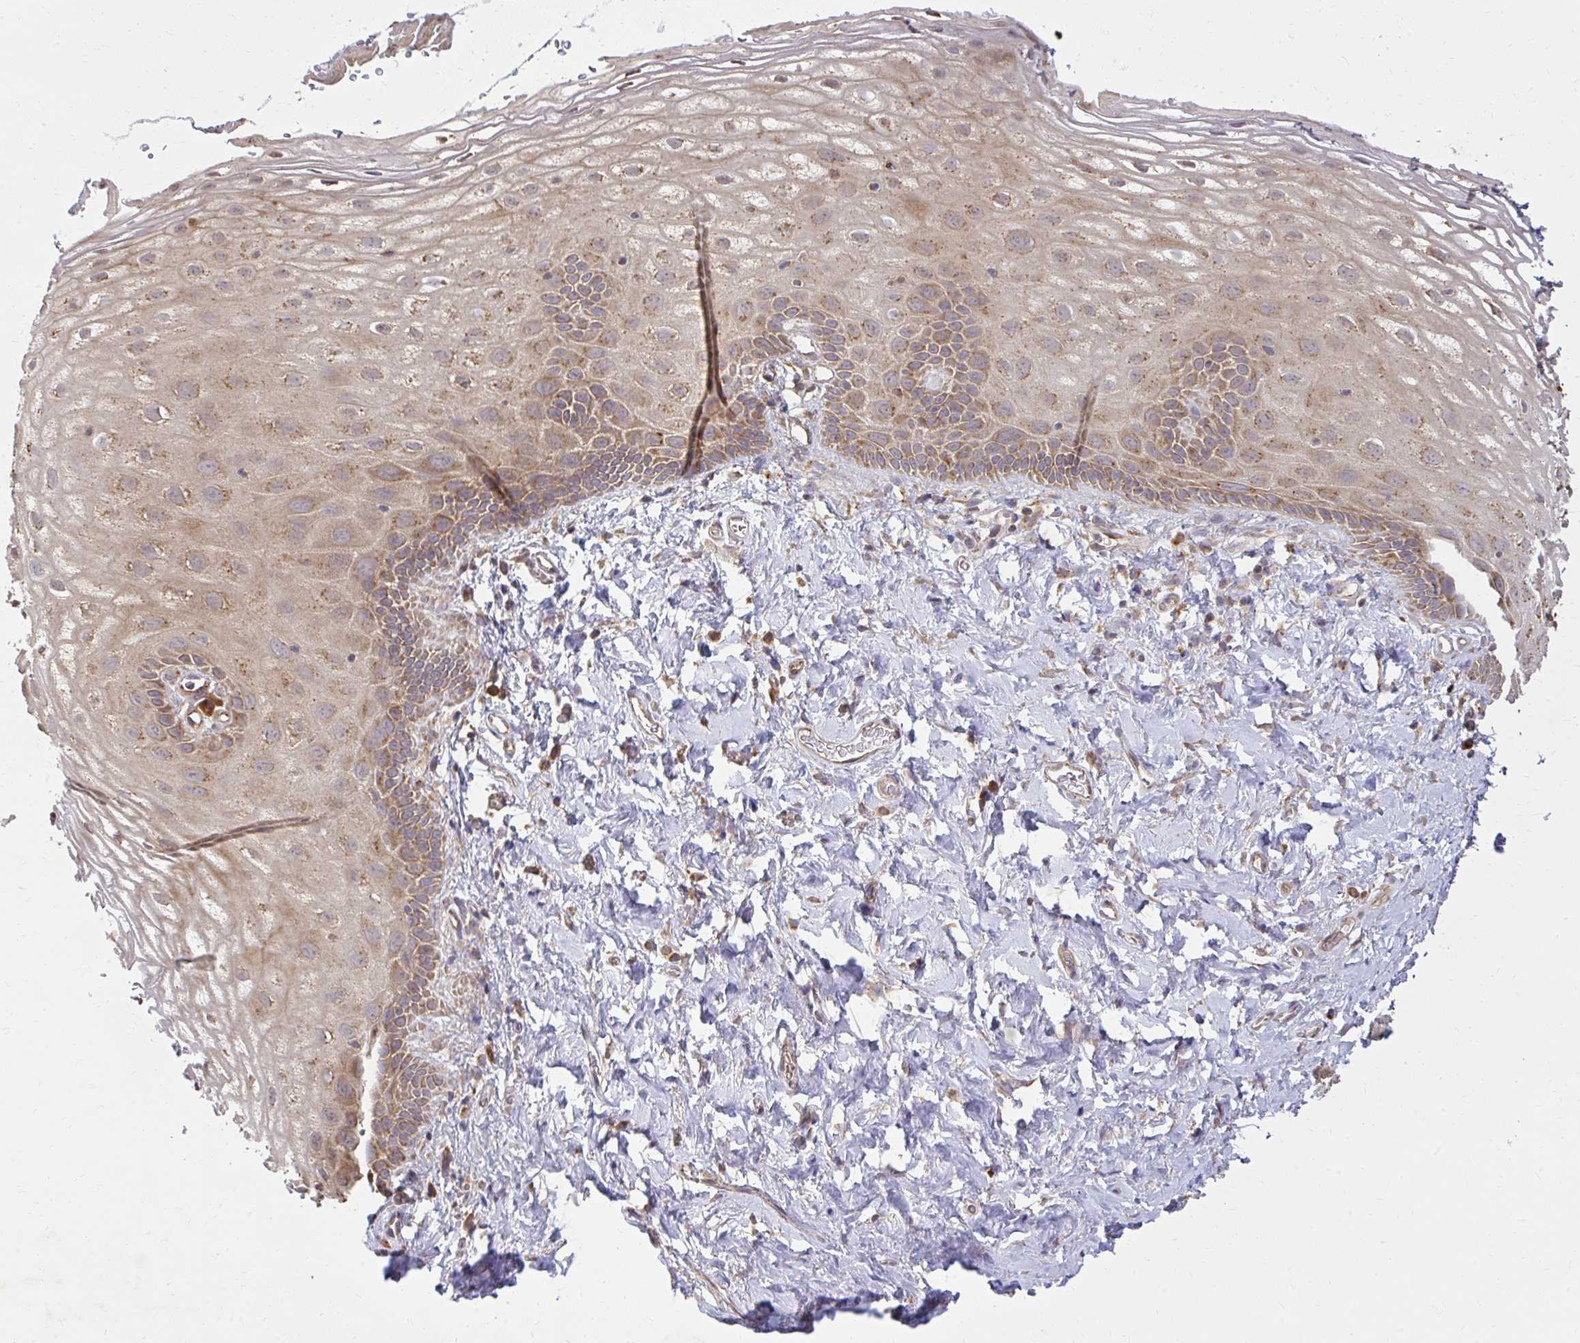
{"staining": {"intensity": "moderate", "quantity": ">75%", "location": "cytoplasmic/membranous"}, "tissue": "vagina", "cell_type": "Squamous epithelial cells", "image_type": "normal", "snomed": [{"axis": "morphology", "description": "Normal tissue, NOS"}, {"axis": "morphology", "description": "Adenocarcinoma, NOS"}, {"axis": "topography", "description": "Rectum"}, {"axis": "topography", "description": "Vagina"}, {"axis": "topography", "description": "Peripheral nerve tissue"}], "caption": "This is a micrograph of immunohistochemistry (IHC) staining of normal vagina, which shows moderate positivity in the cytoplasmic/membranous of squamous epithelial cells.", "gene": "GNS", "patient": {"sex": "female", "age": 71}}